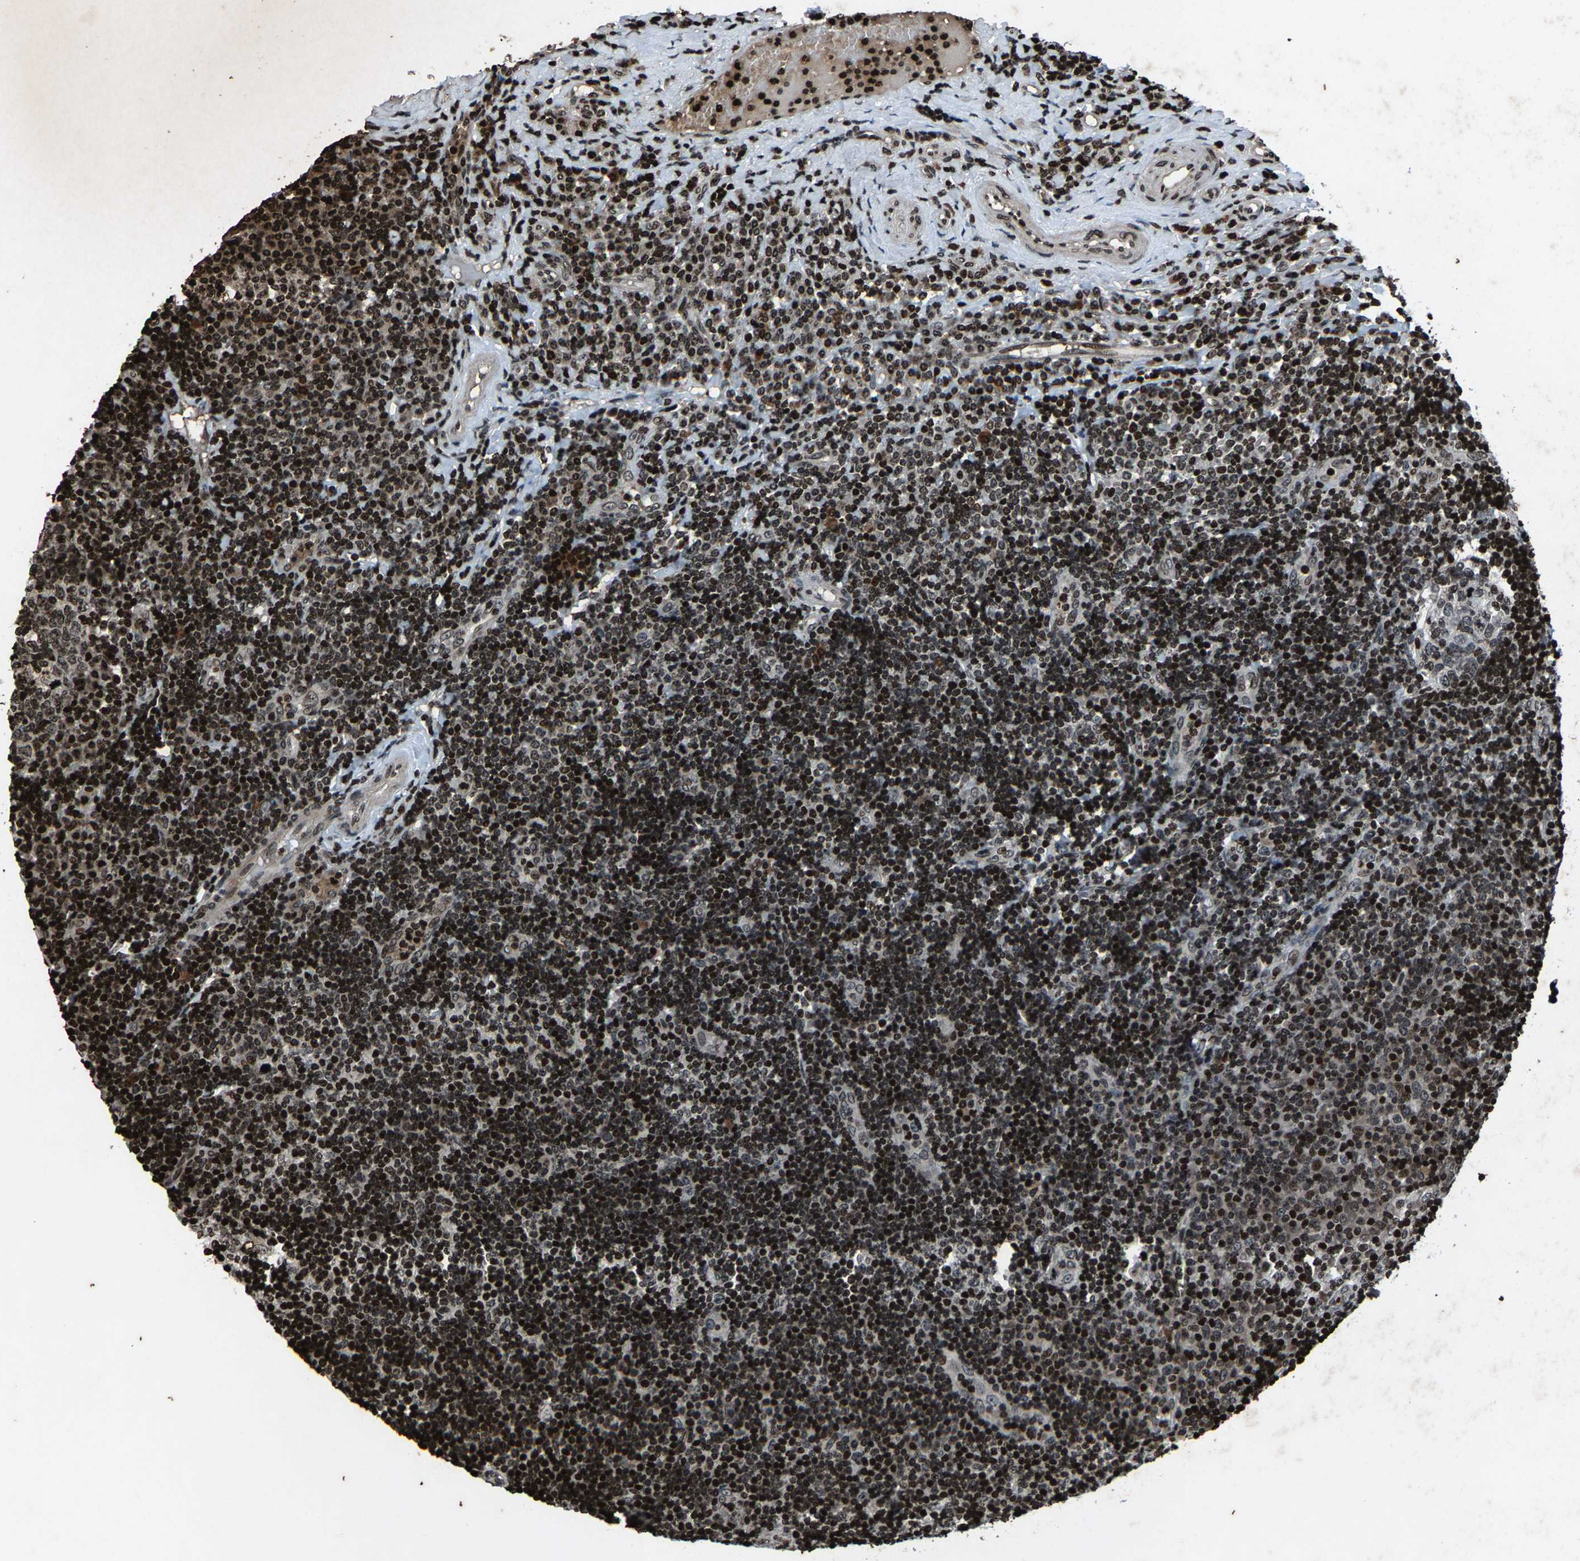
{"staining": {"intensity": "strong", "quantity": ">75%", "location": "nuclear"}, "tissue": "tonsil", "cell_type": "Germinal center cells", "image_type": "normal", "snomed": [{"axis": "morphology", "description": "Normal tissue, NOS"}, {"axis": "topography", "description": "Tonsil"}], "caption": "An image showing strong nuclear staining in approximately >75% of germinal center cells in benign tonsil, as visualized by brown immunohistochemical staining.", "gene": "H4C1", "patient": {"sex": "female", "age": 40}}